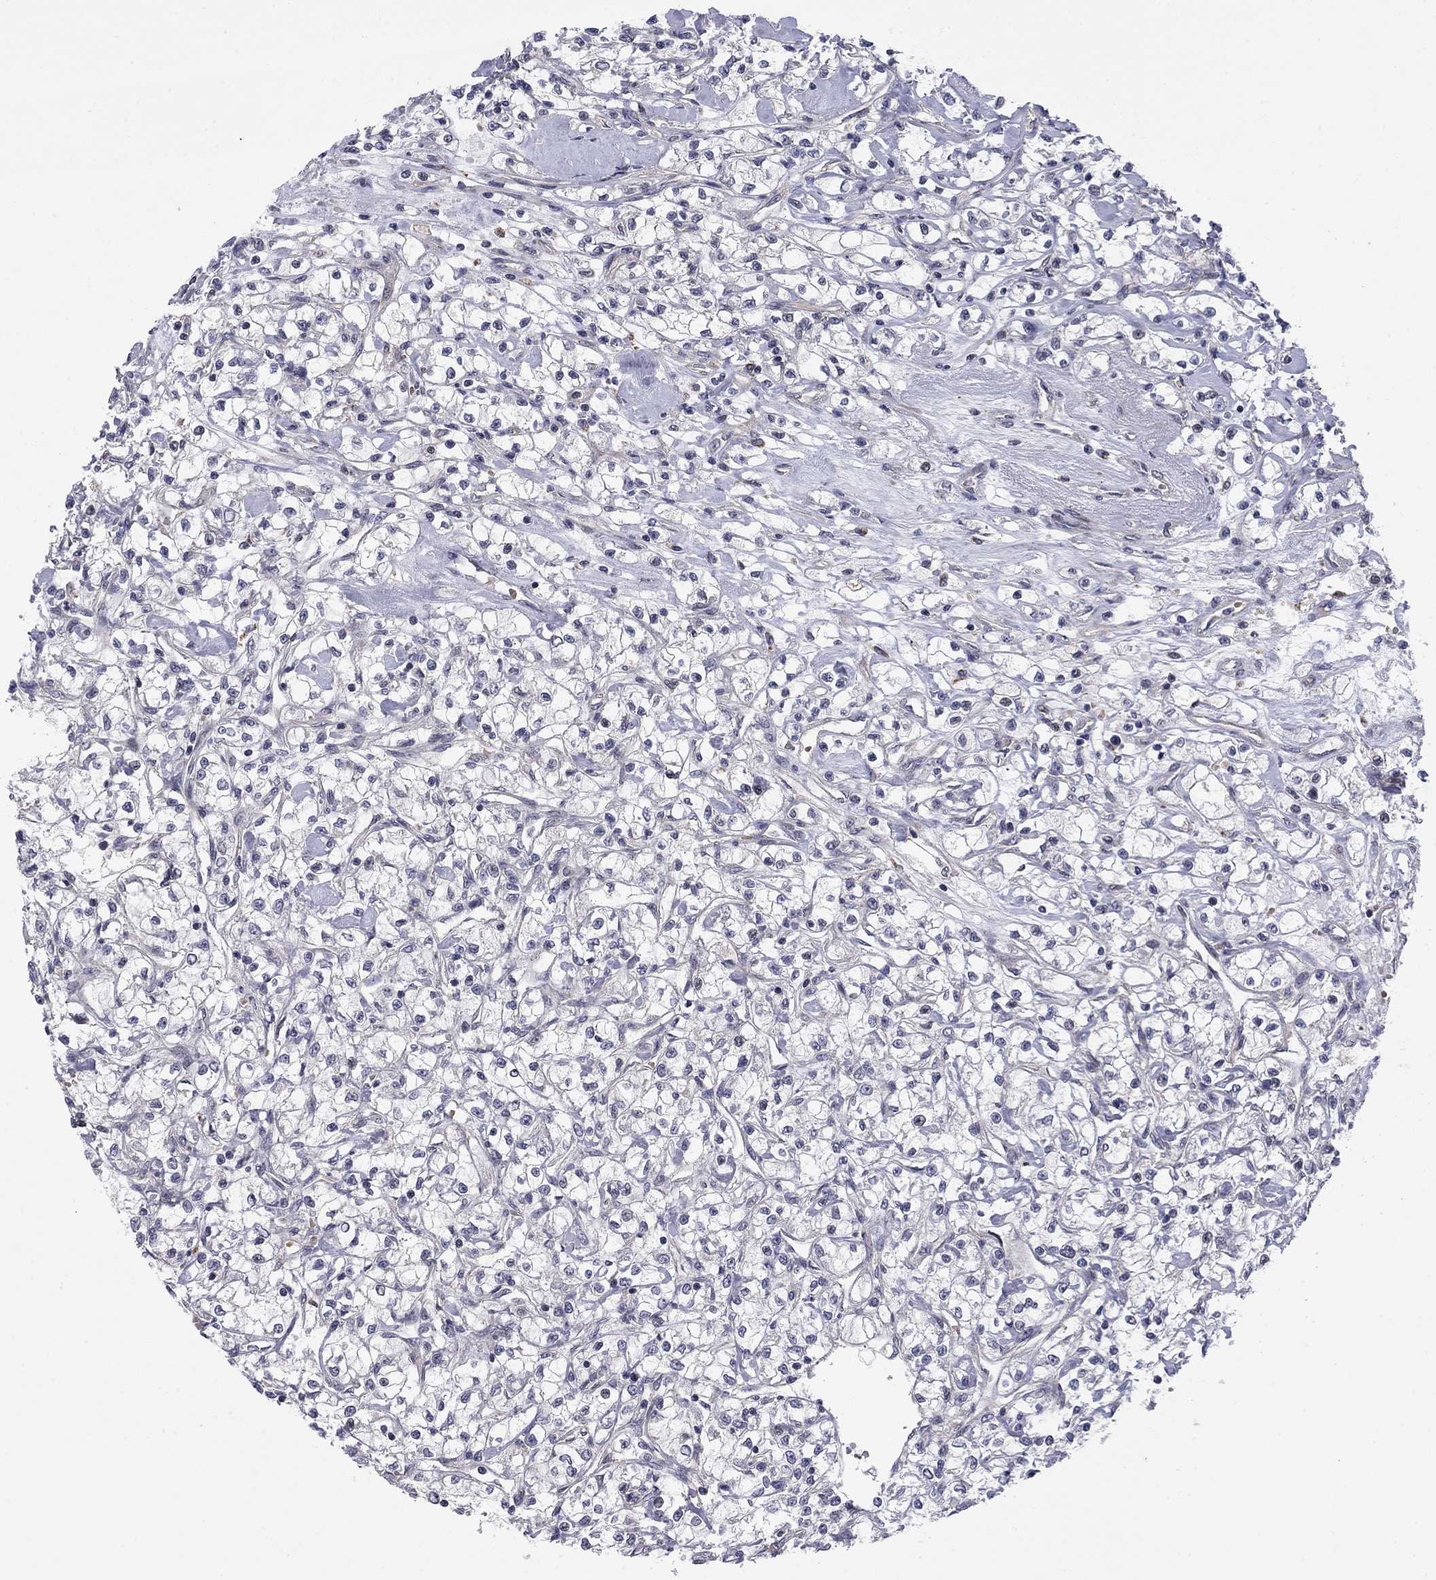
{"staining": {"intensity": "negative", "quantity": "none", "location": "none"}, "tissue": "renal cancer", "cell_type": "Tumor cells", "image_type": "cancer", "snomed": [{"axis": "morphology", "description": "Adenocarcinoma, NOS"}, {"axis": "topography", "description": "Kidney"}], "caption": "Renal cancer (adenocarcinoma) was stained to show a protein in brown. There is no significant expression in tumor cells.", "gene": "BCL11A", "patient": {"sex": "female", "age": 59}}